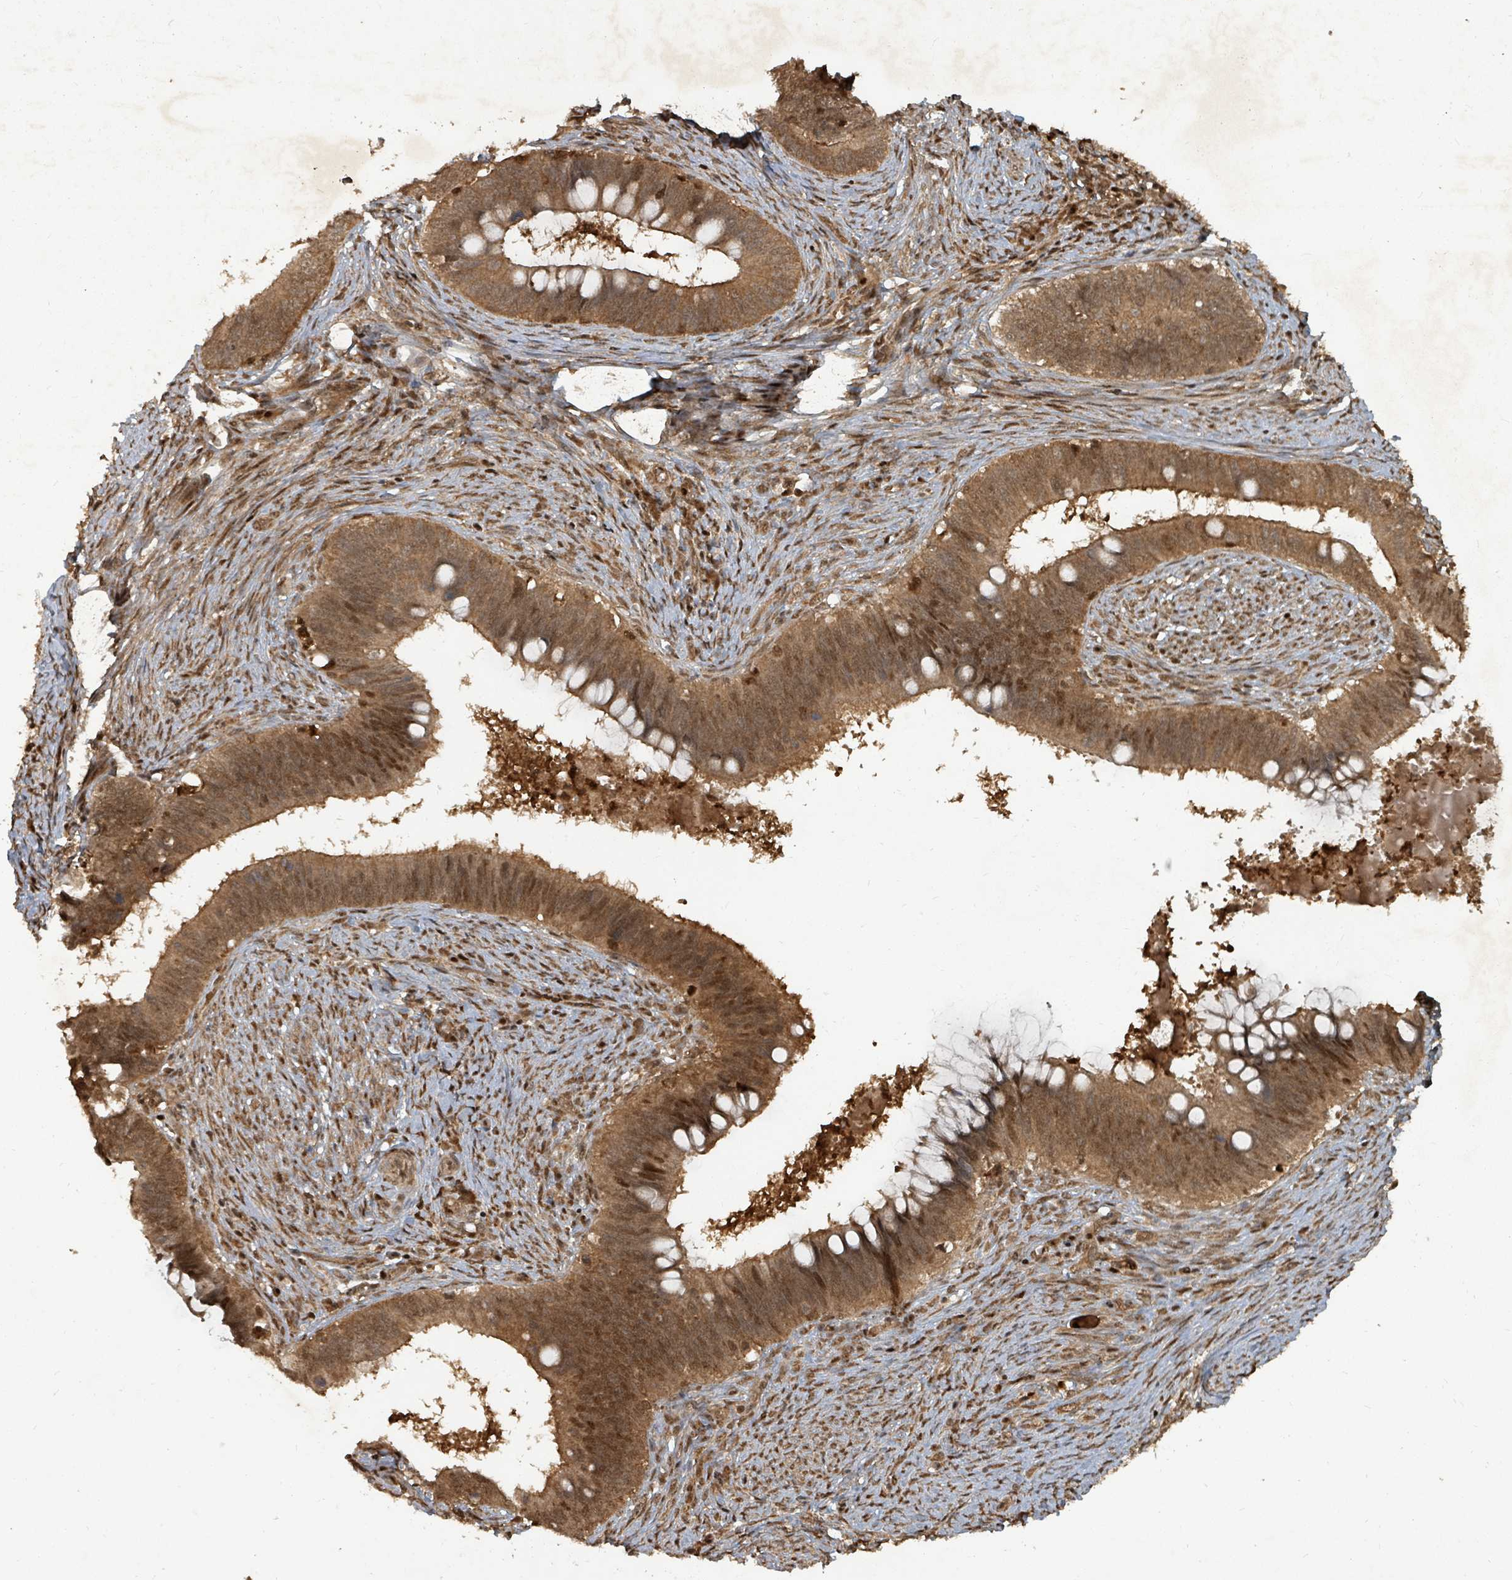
{"staining": {"intensity": "moderate", "quantity": ">75%", "location": "cytoplasmic/membranous,nuclear"}, "tissue": "cervical cancer", "cell_type": "Tumor cells", "image_type": "cancer", "snomed": [{"axis": "morphology", "description": "Adenocarcinoma, NOS"}, {"axis": "topography", "description": "Cervix"}], "caption": "Immunohistochemistry (IHC) (DAB (3,3'-diaminobenzidine)) staining of human cervical cancer displays moderate cytoplasmic/membranous and nuclear protein positivity in approximately >75% of tumor cells.", "gene": "KDM4E", "patient": {"sex": "female", "age": 42}}